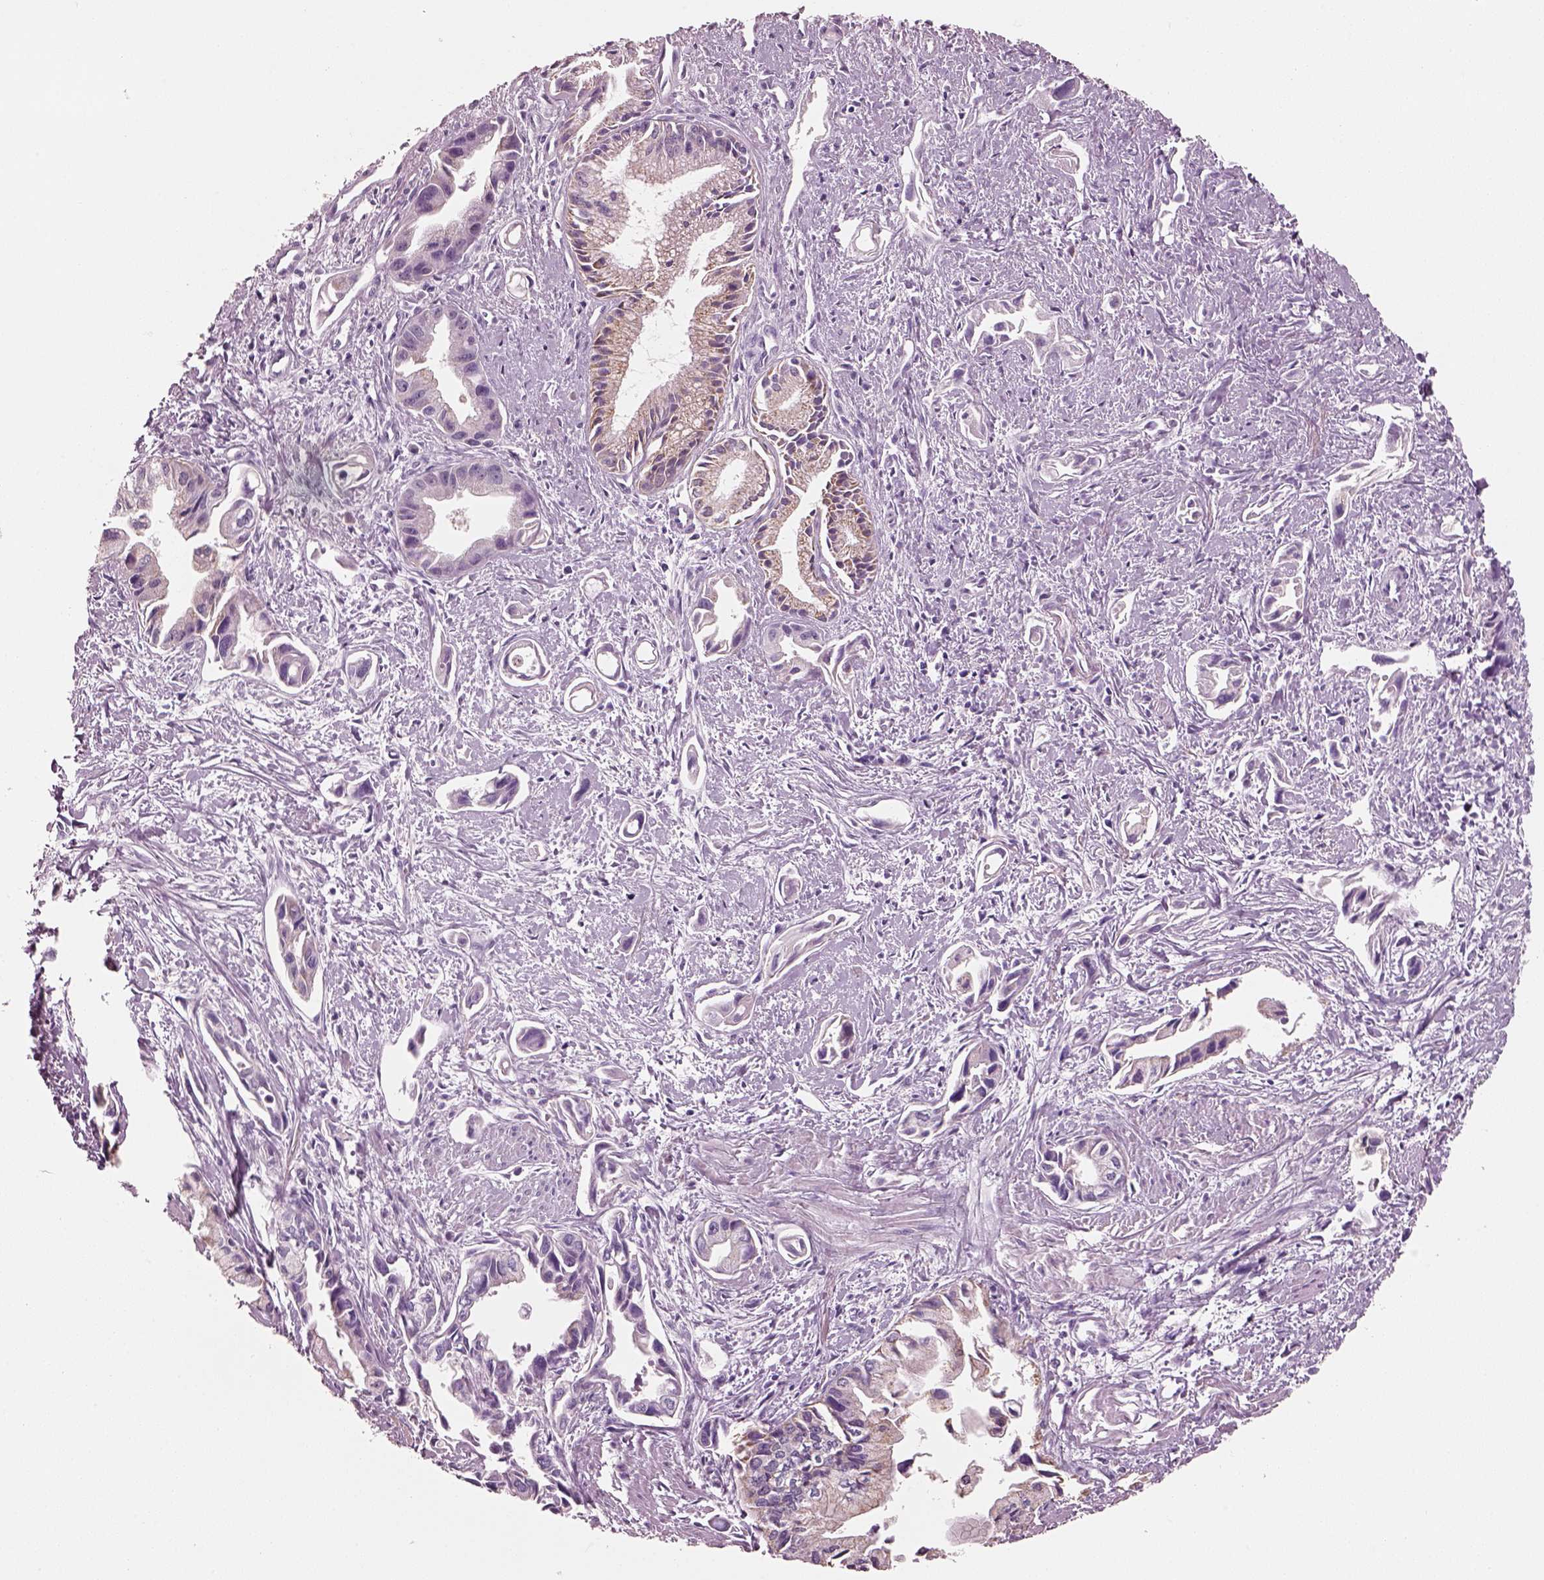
{"staining": {"intensity": "moderate", "quantity": ">75%", "location": "cytoplasmic/membranous"}, "tissue": "pancreatic cancer", "cell_type": "Tumor cells", "image_type": "cancer", "snomed": [{"axis": "morphology", "description": "Adenocarcinoma, NOS"}, {"axis": "topography", "description": "Pancreas"}], "caption": "IHC of human pancreatic adenocarcinoma reveals medium levels of moderate cytoplasmic/membranous expression in approximately >75% of tumor cells.", "gene": "ELSPBP1", "patient": {"sex": "female", "age": 61}}